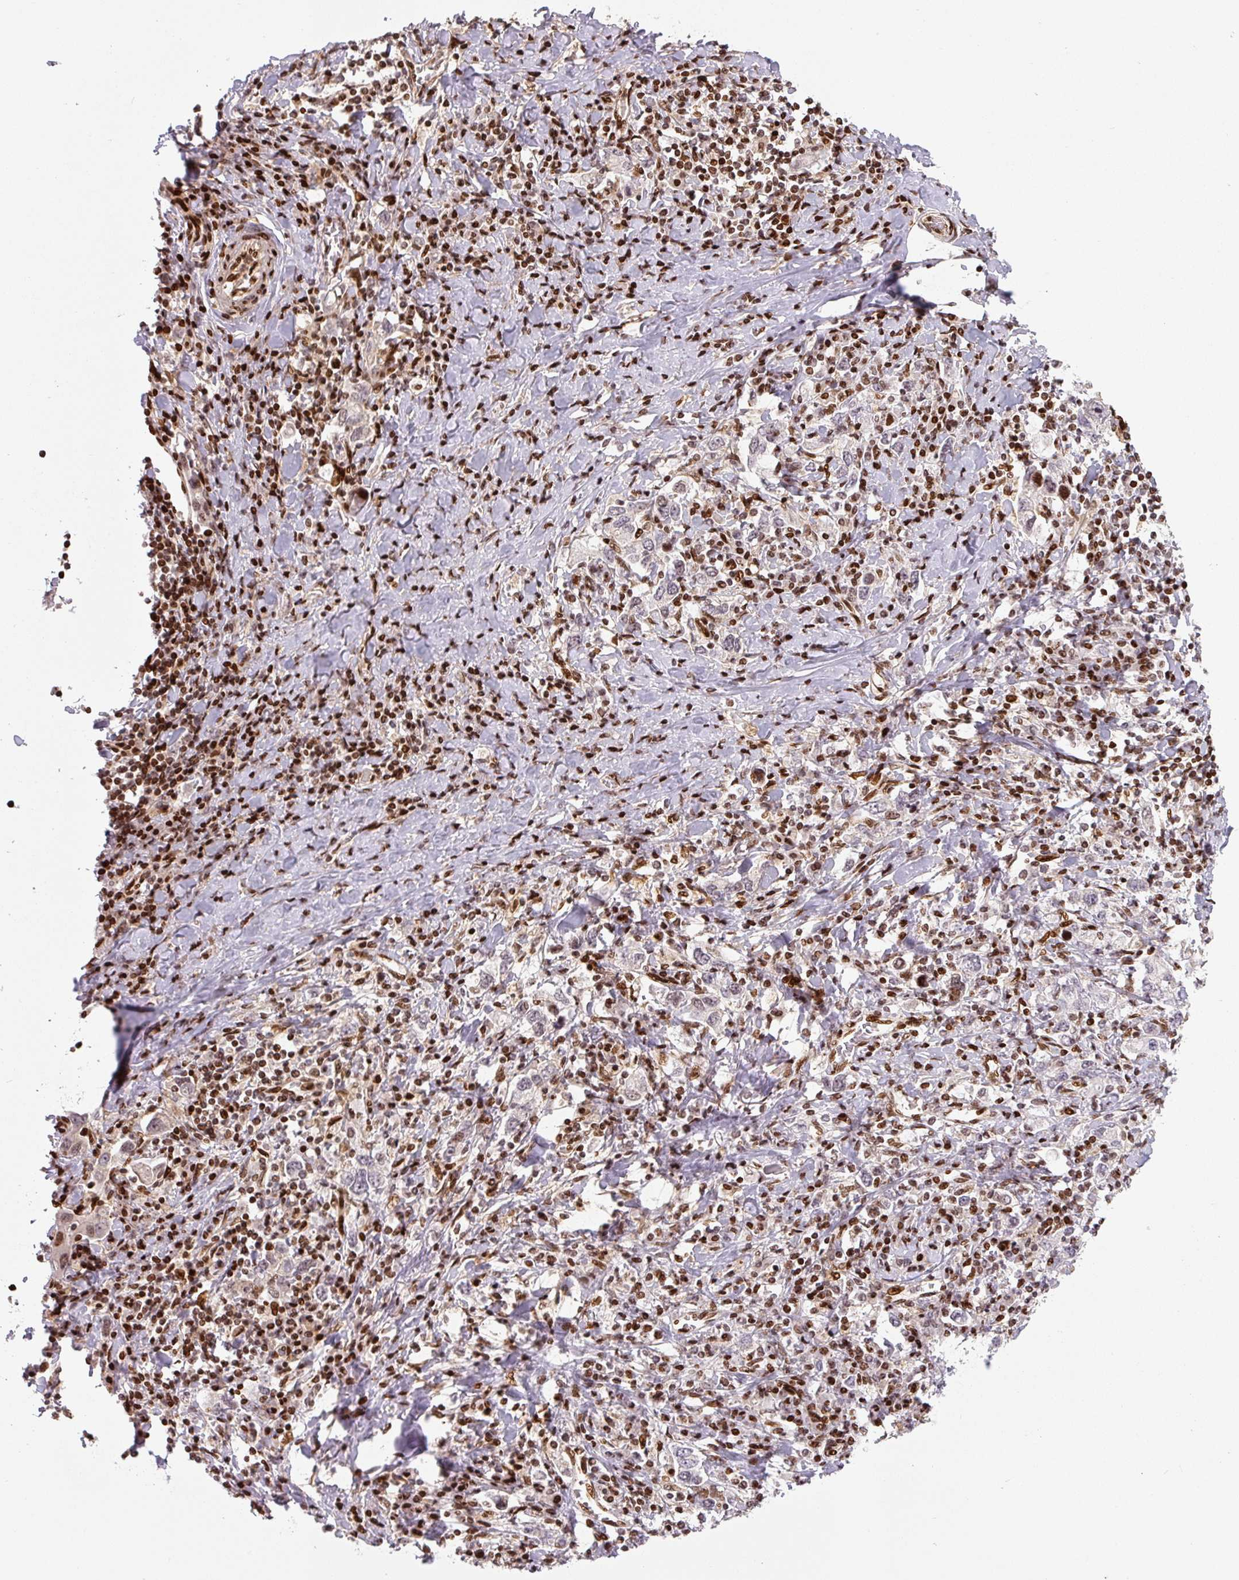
{"staining": {"intensity": "moderate", "quantity": "25%-75%", "location": "nuclear"}, "tissue": "stomach cancer", "cell_type": "Tumor cells", "image_type": "cancer", "snomed": [{"axis": "morphology", "description": "Adenocarcinoma, NOS"}, {"axis": "topography", "description": "Stomach, upper"}, {"axis": "topography", "description": "Stomach"}], "caption": "A high-resolution photomicrograph shows immunohistochemistry (IHC) staining of stomach cancer, which displays moderate nuclear positivity in about 25%-75% of tumor cells. Immunohistochemistry stains the protein in brown and the nuclei are stained blue.", "gene": "PYDC2", "patient": {"sex": "male", "age": 62}}